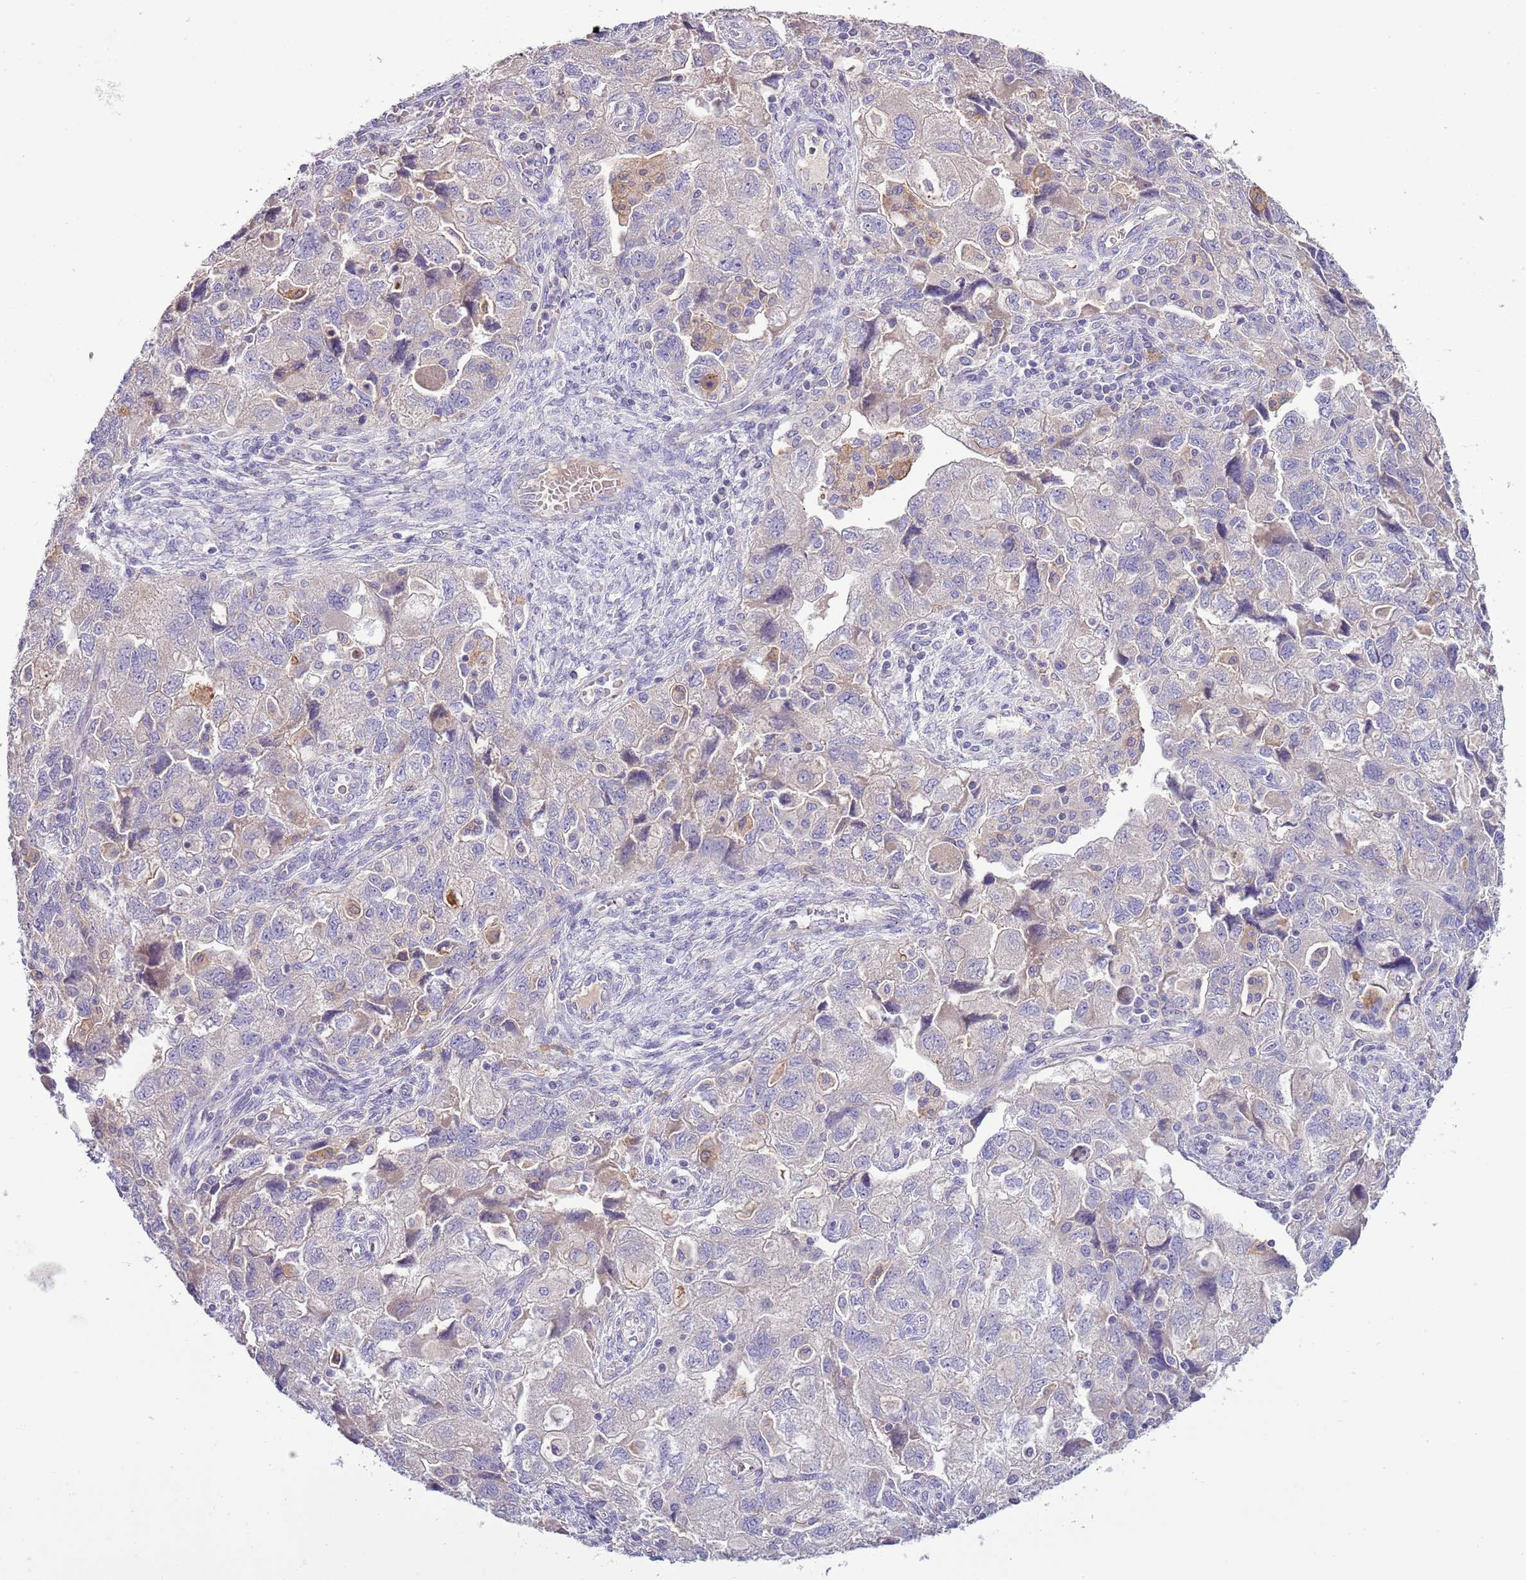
{"staining": {"intensity": "negative", "quantity": "none", "location": "none"}, "tissue": "ovarian cancer", "cell_type": "Tumor cells", "image_type": "cancer", "snomed": [{"axis": "morphology", "description": "Carcinoma, NOS"}, {"axis": "morphology", "description": "Cystadenocarcinoma, serous, NOS"}, {"axis": "topography", "description": "Ovary"}], "caption": "IHC histopathology image of ovarian carcinoma stained for a protein (brown), which shows no positivity in tumor cells. (IHC, brightfield microscopy, high magnification).", "gene": "HES3", "patient": {"sex": "female", "age": 69}}